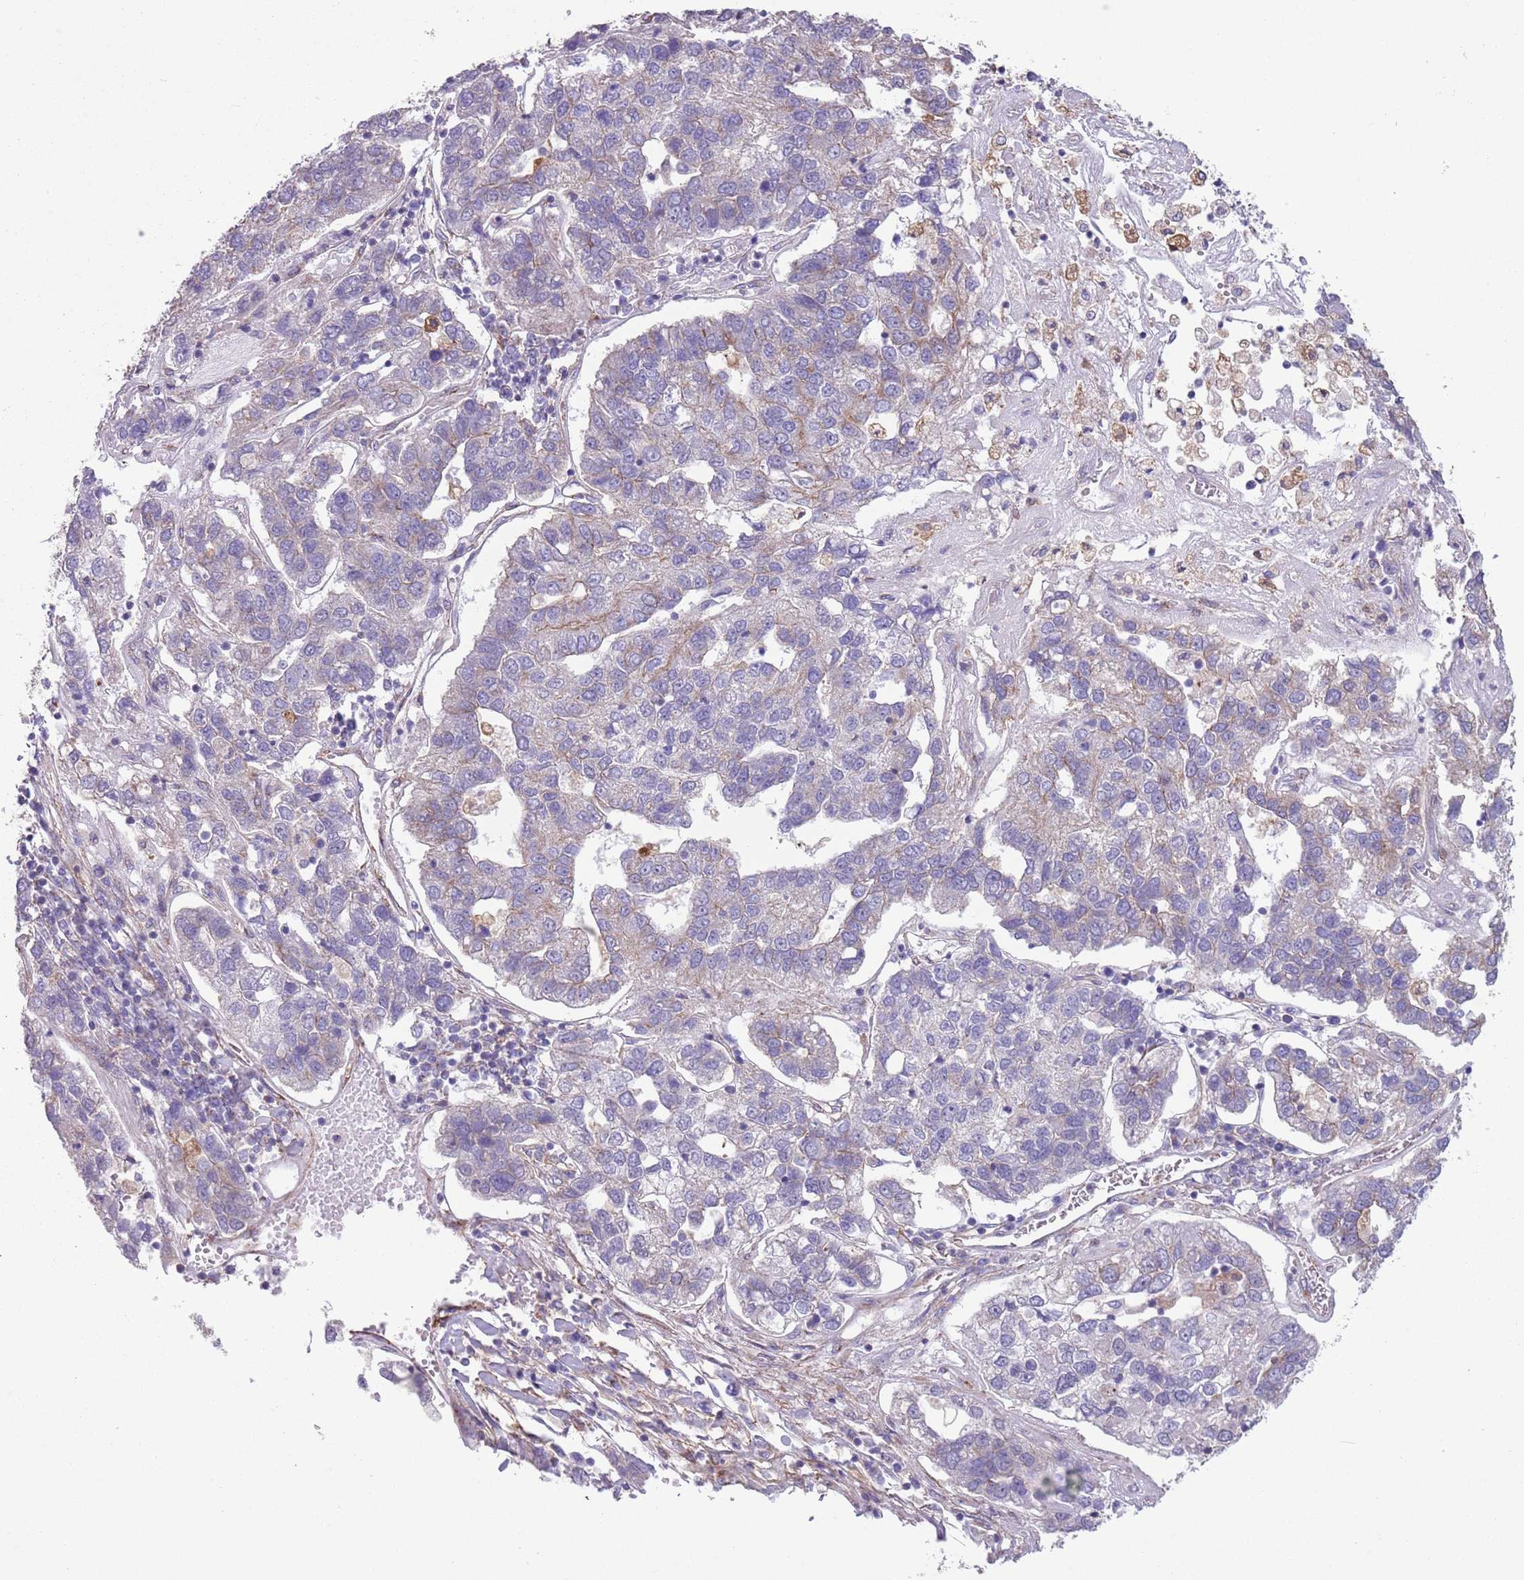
{"staining": {"intensity": "weak", "quantity": "<25%", "location": "cytoplasmic/membranous"}, "tissue": "pancreatic cancer", "cell_type": "Tumor cells", "image_type": "cancer", "snomed": [{"axis": "morphology", "description": "Adenocarcinoma, NOS"}, {"axis": "topography", "description": "Pancreas"}], "caption": "IHC micrograph of neoplastic tissue: pancreatic cancer stained with DAB (3,3'-diaminobenzidine) shows no significant protein staining in tumor cells.", "gene": "CREBZF", "patient": {"sex": "female", "age": 61}}